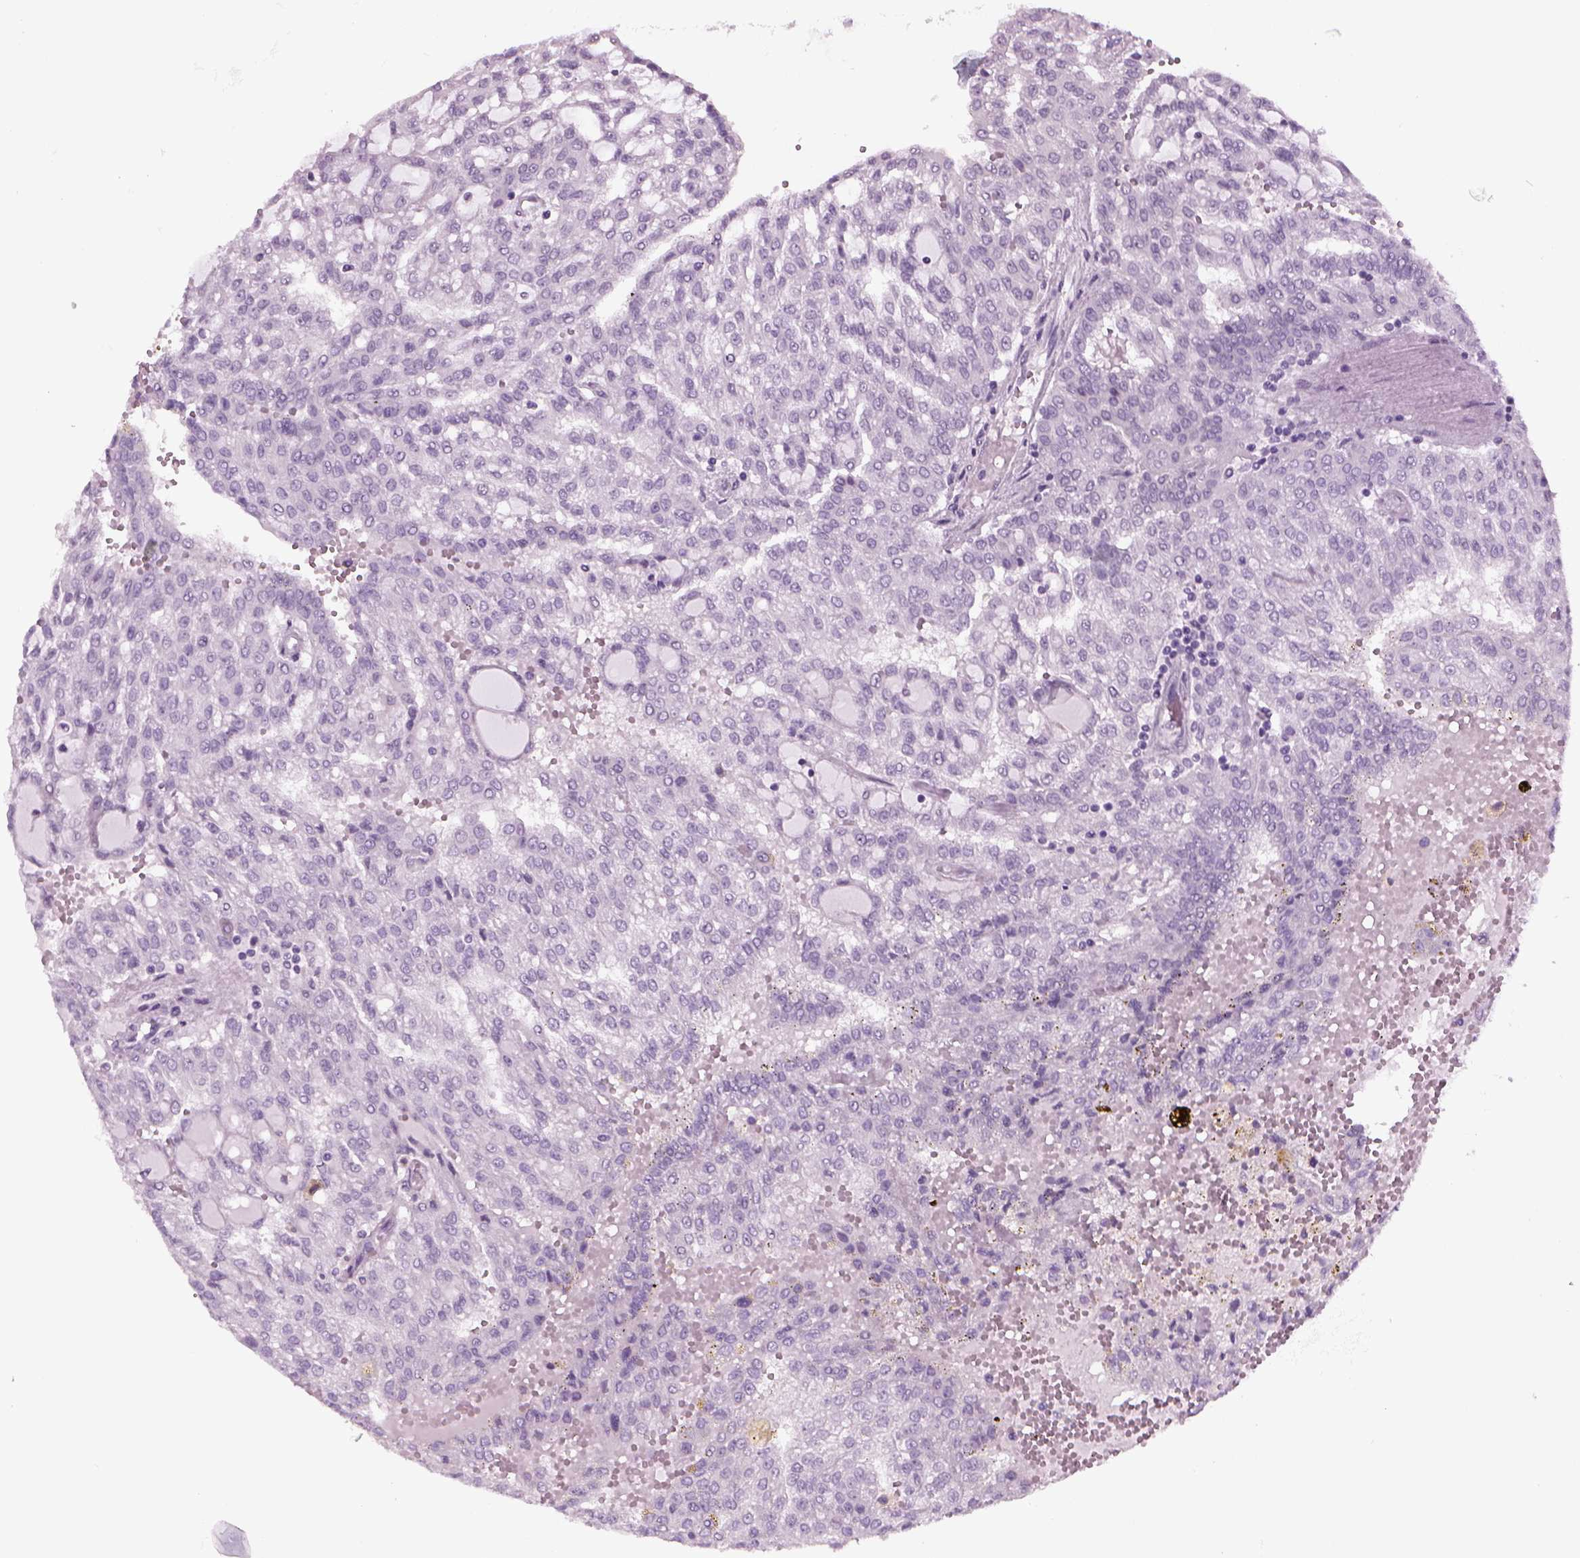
{"staining": {"intensity": "negative", "quantity": "none", "location": "none"}, "tissue": "renal cancer", "cell_type": "Tumor cells", "image_type": "cancer", "snomed": [{"axis": "morphology", "description": "Adenocarcinoma, NOS"}, {"axis": "topography", "description": "Kidney"}], "caption": "This histopathology image is of renal cancer stained with immunohistochemistry (IHC) to label a protein in brown with the nuclei are counter-stained blue. There is no expression in tumor cells. Nuclei are stained in blue.", "gene": "FAM24A", "patient": {"sex": "male", "age": 63}}